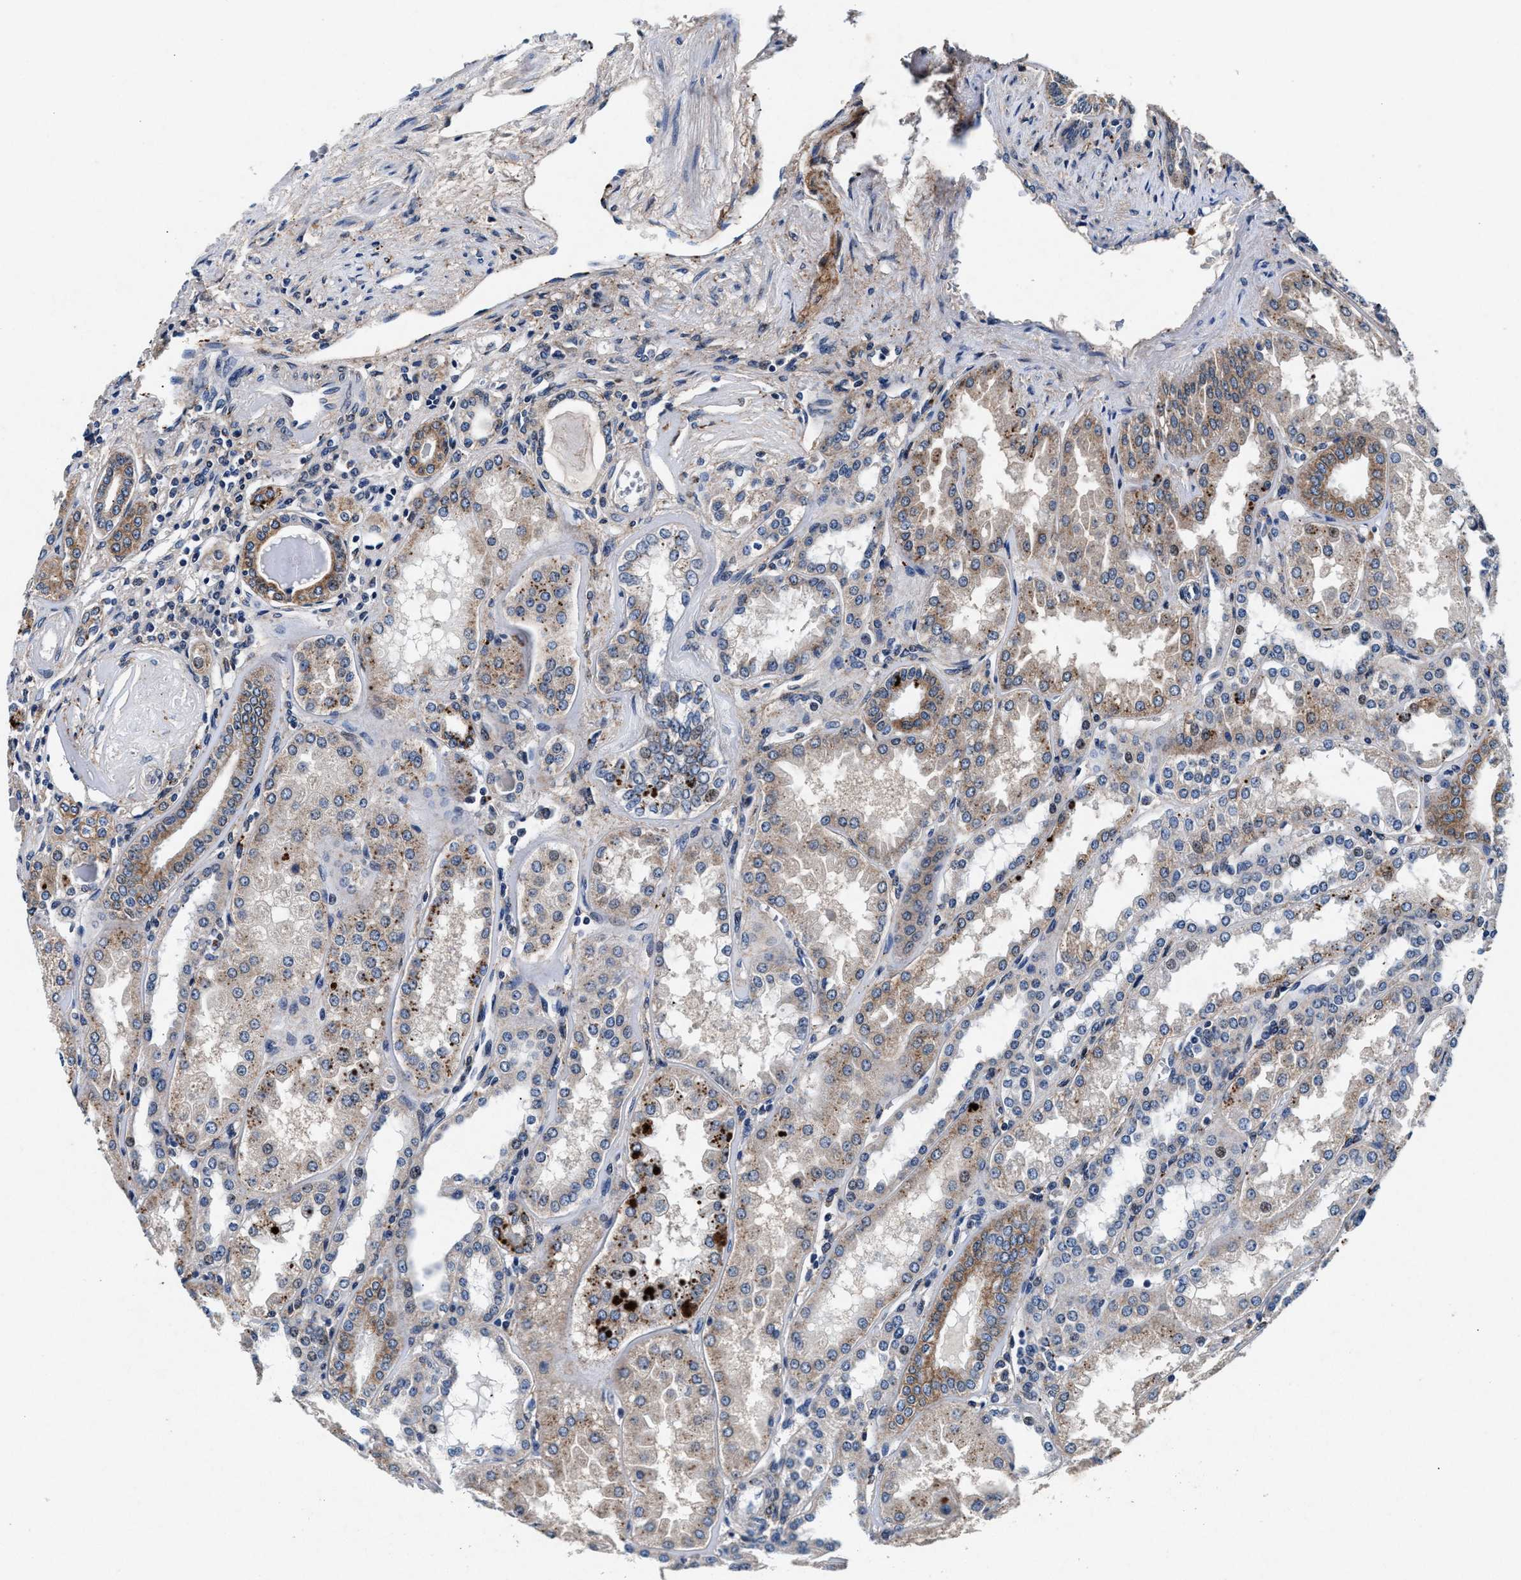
{"staining": {"intensity": "negative", "quantity": "none", "location": "none"}, "tissue": "kidney", "cell_type": "Cells in glomeruli", "image_type": "normal", "snomed": [{"axis": "morphology", "description": "Normal tissue, NOS"}, {"axis": "topography", "description": "Kidney"}], "caption": "Normal kidney was stained to show a protein in brown. There is no significant staining in cells in glomeruli. (DAB immunohistochemistry, high magnification).", "gene": "SLC8A1", "patient": {"sex": "female", "age": 56}}